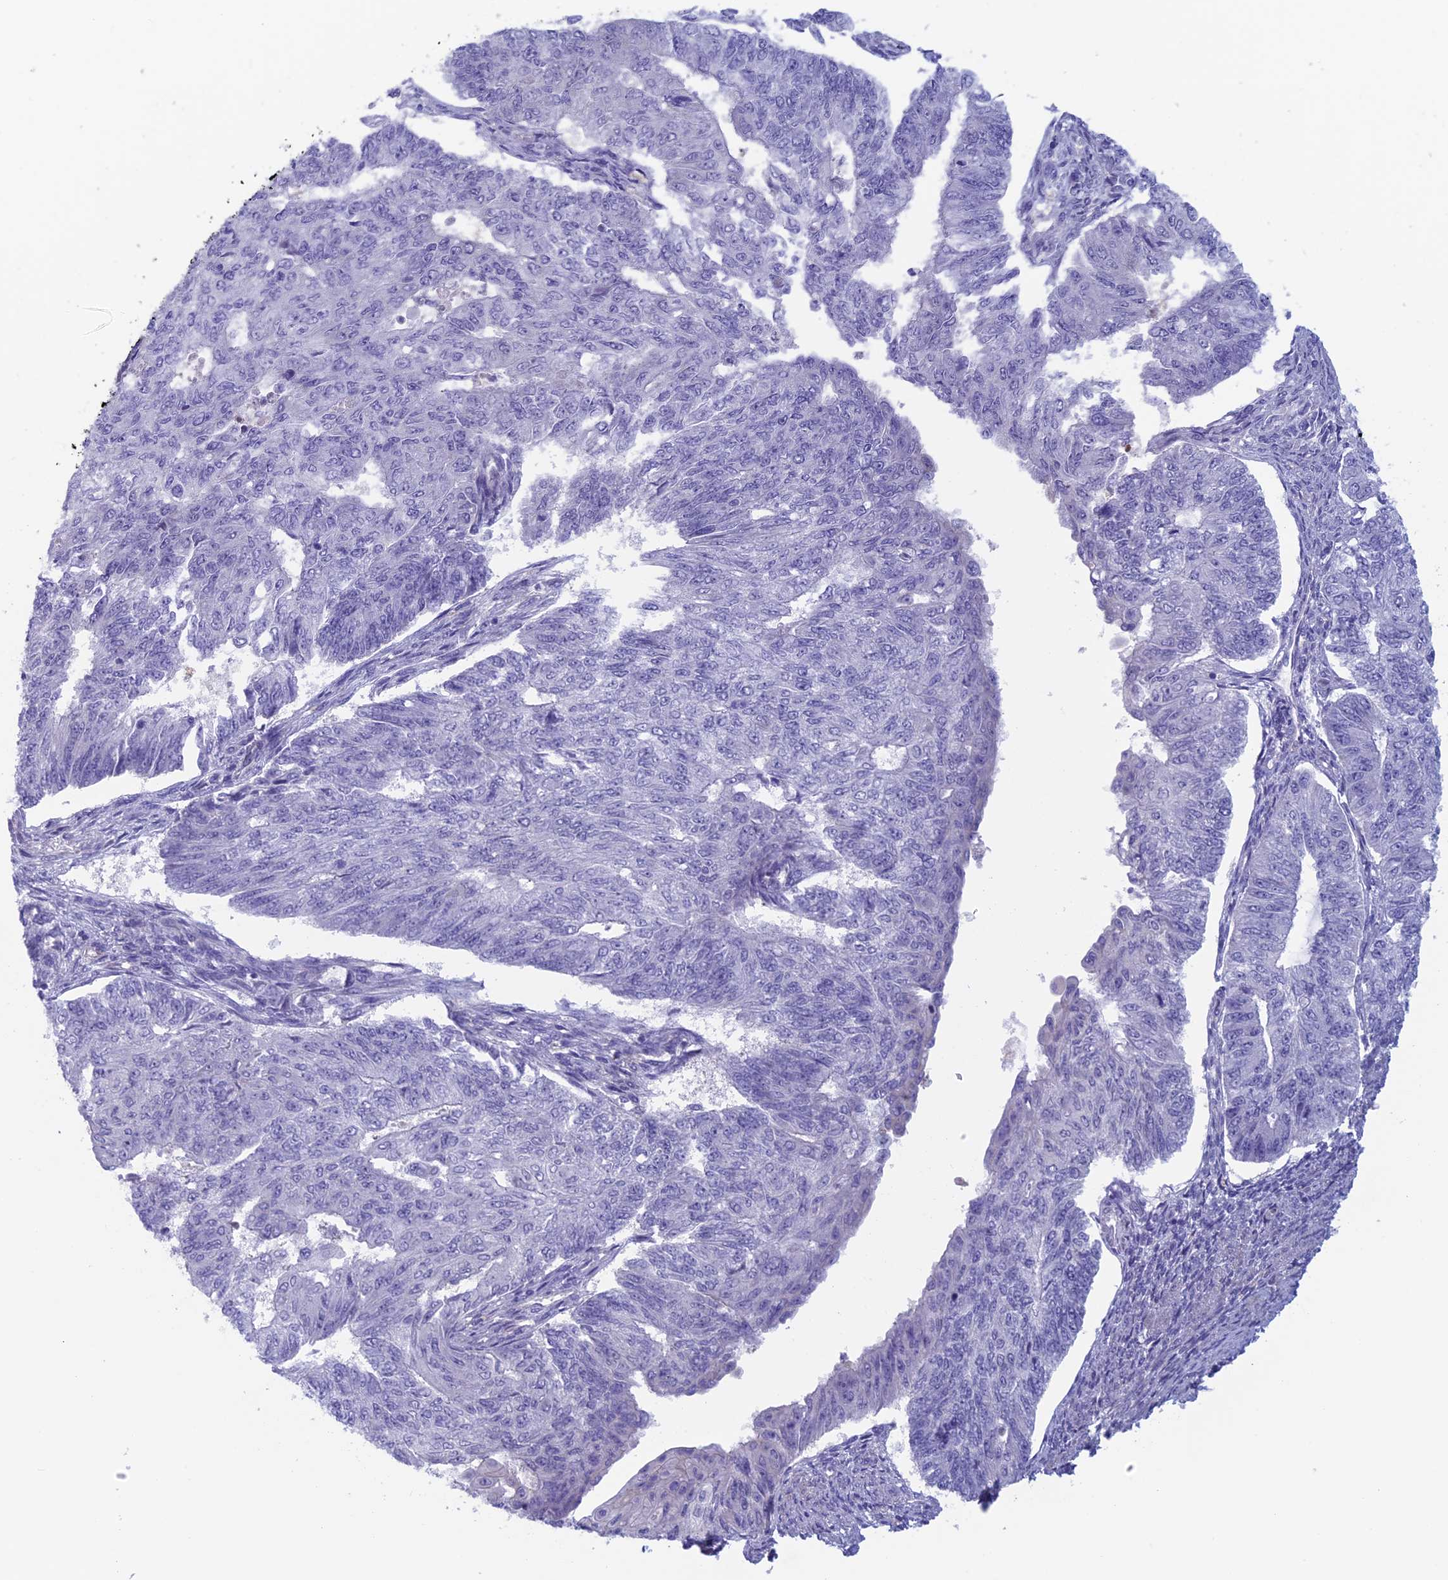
{"staining": {"intensity": "negative", "quantity": "none", "location": "none"}, "tissue": "endometrial cancer", "cell_type": "Tumor cells", "image_type": "cancer", "snomed": [{"axis": "morphology", "description": "Adenocarcinoma, NOS"}, {"axis": "topography", "description": "Endometrium"}], "caption": "There is no significant positivity in tumor cells of adenocarcinoma (endometrial).", "gene": "CNOT6L", "patient": {"sex": "female", "age": 32}}